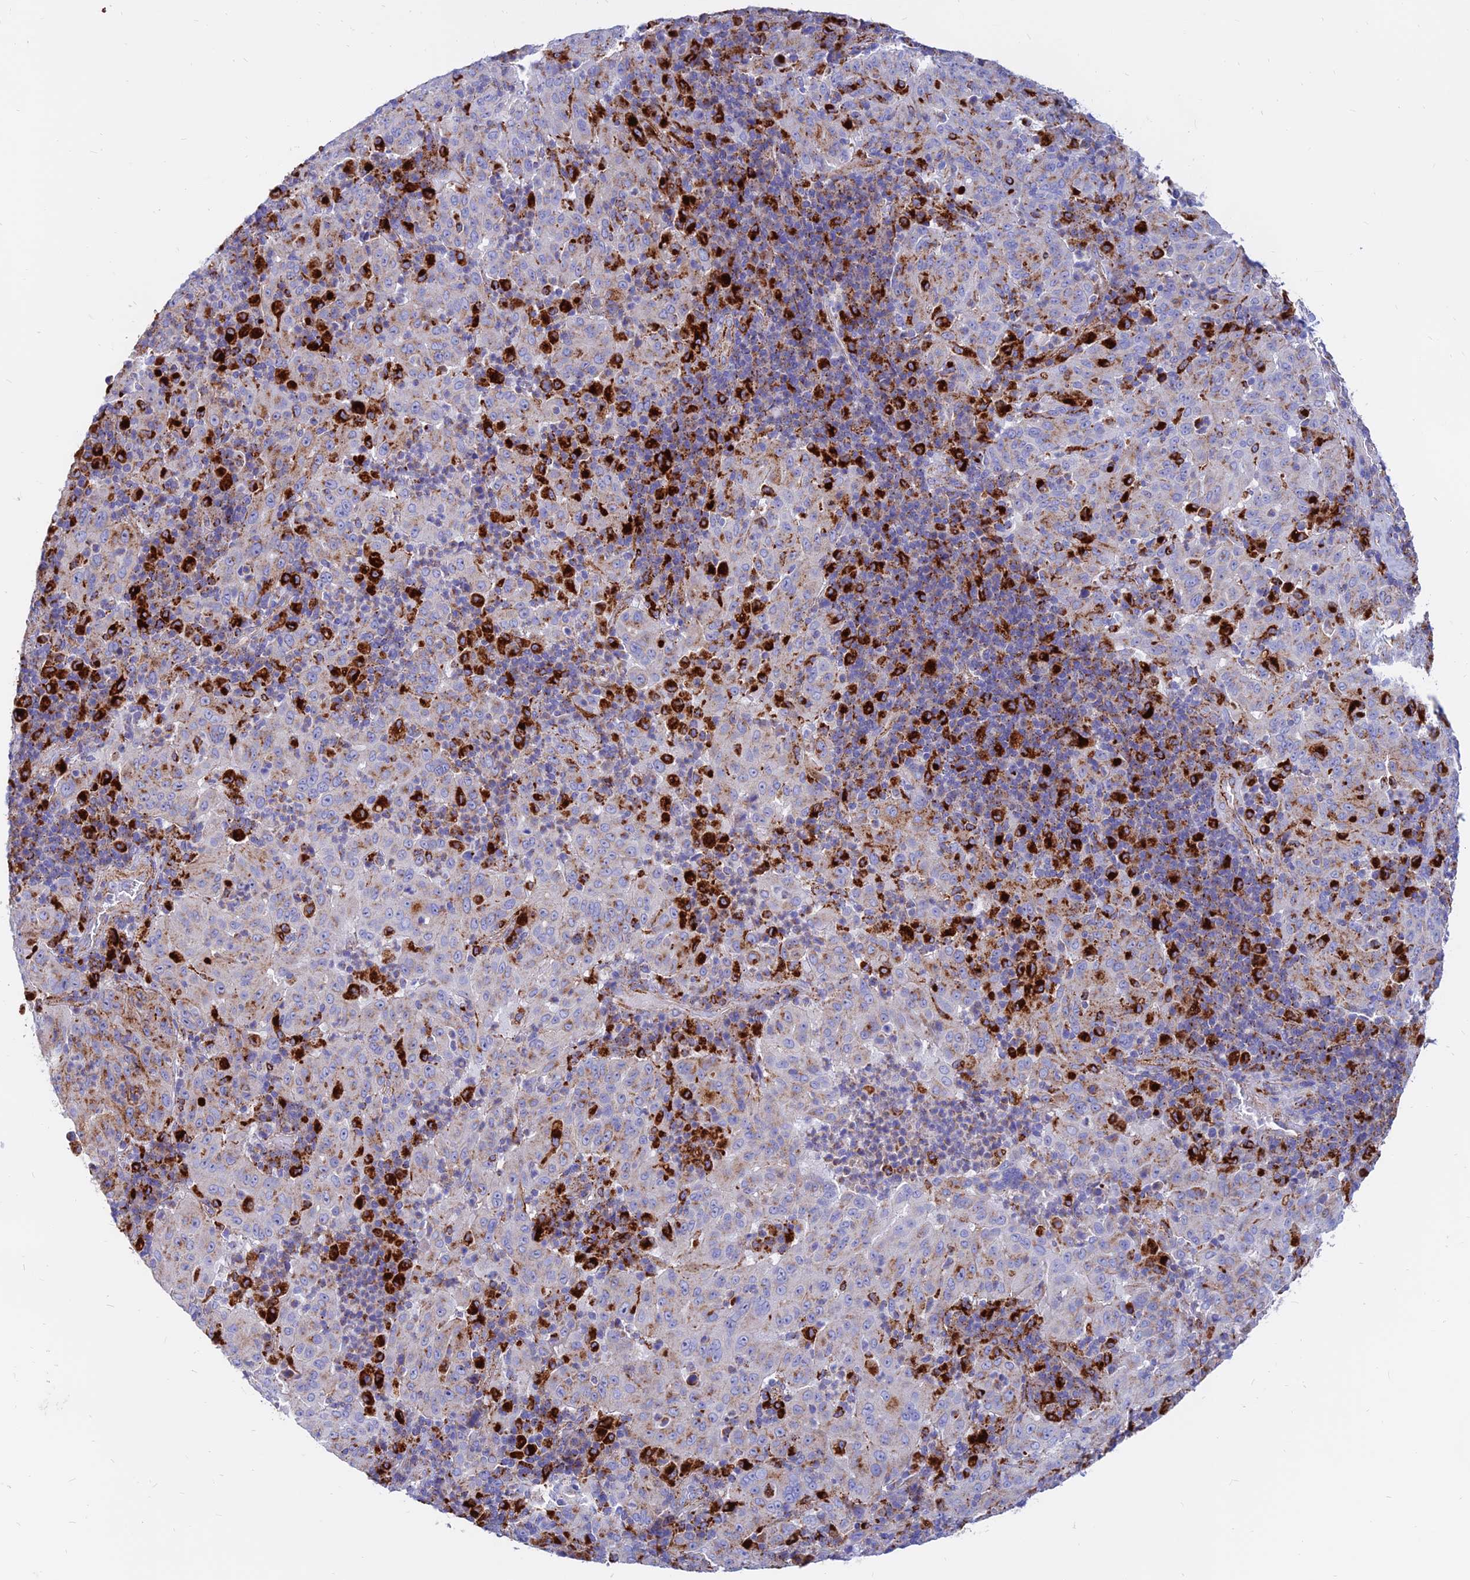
{"staining": {"intensity": "moderate", "quantity": "<25%", "location": "cytoplasmic/membranous"}, "tissue": "pancreatic cancer", "cell_type": "Tumor cells", "image_type": "cancer", "snomed": [{"axis": "morphology", "description": "Adenocarcinoma, NOS"}, {"axis": "topography", "description": "Pancreas"}], "caption": "IHC of human pancreatic cancer shows low levels of moderate cytoplasmic/membranous positivity in about <25% of tumor cells.", "gene": "SPNS1", "patient": {"sex": "male", "age": 63}}